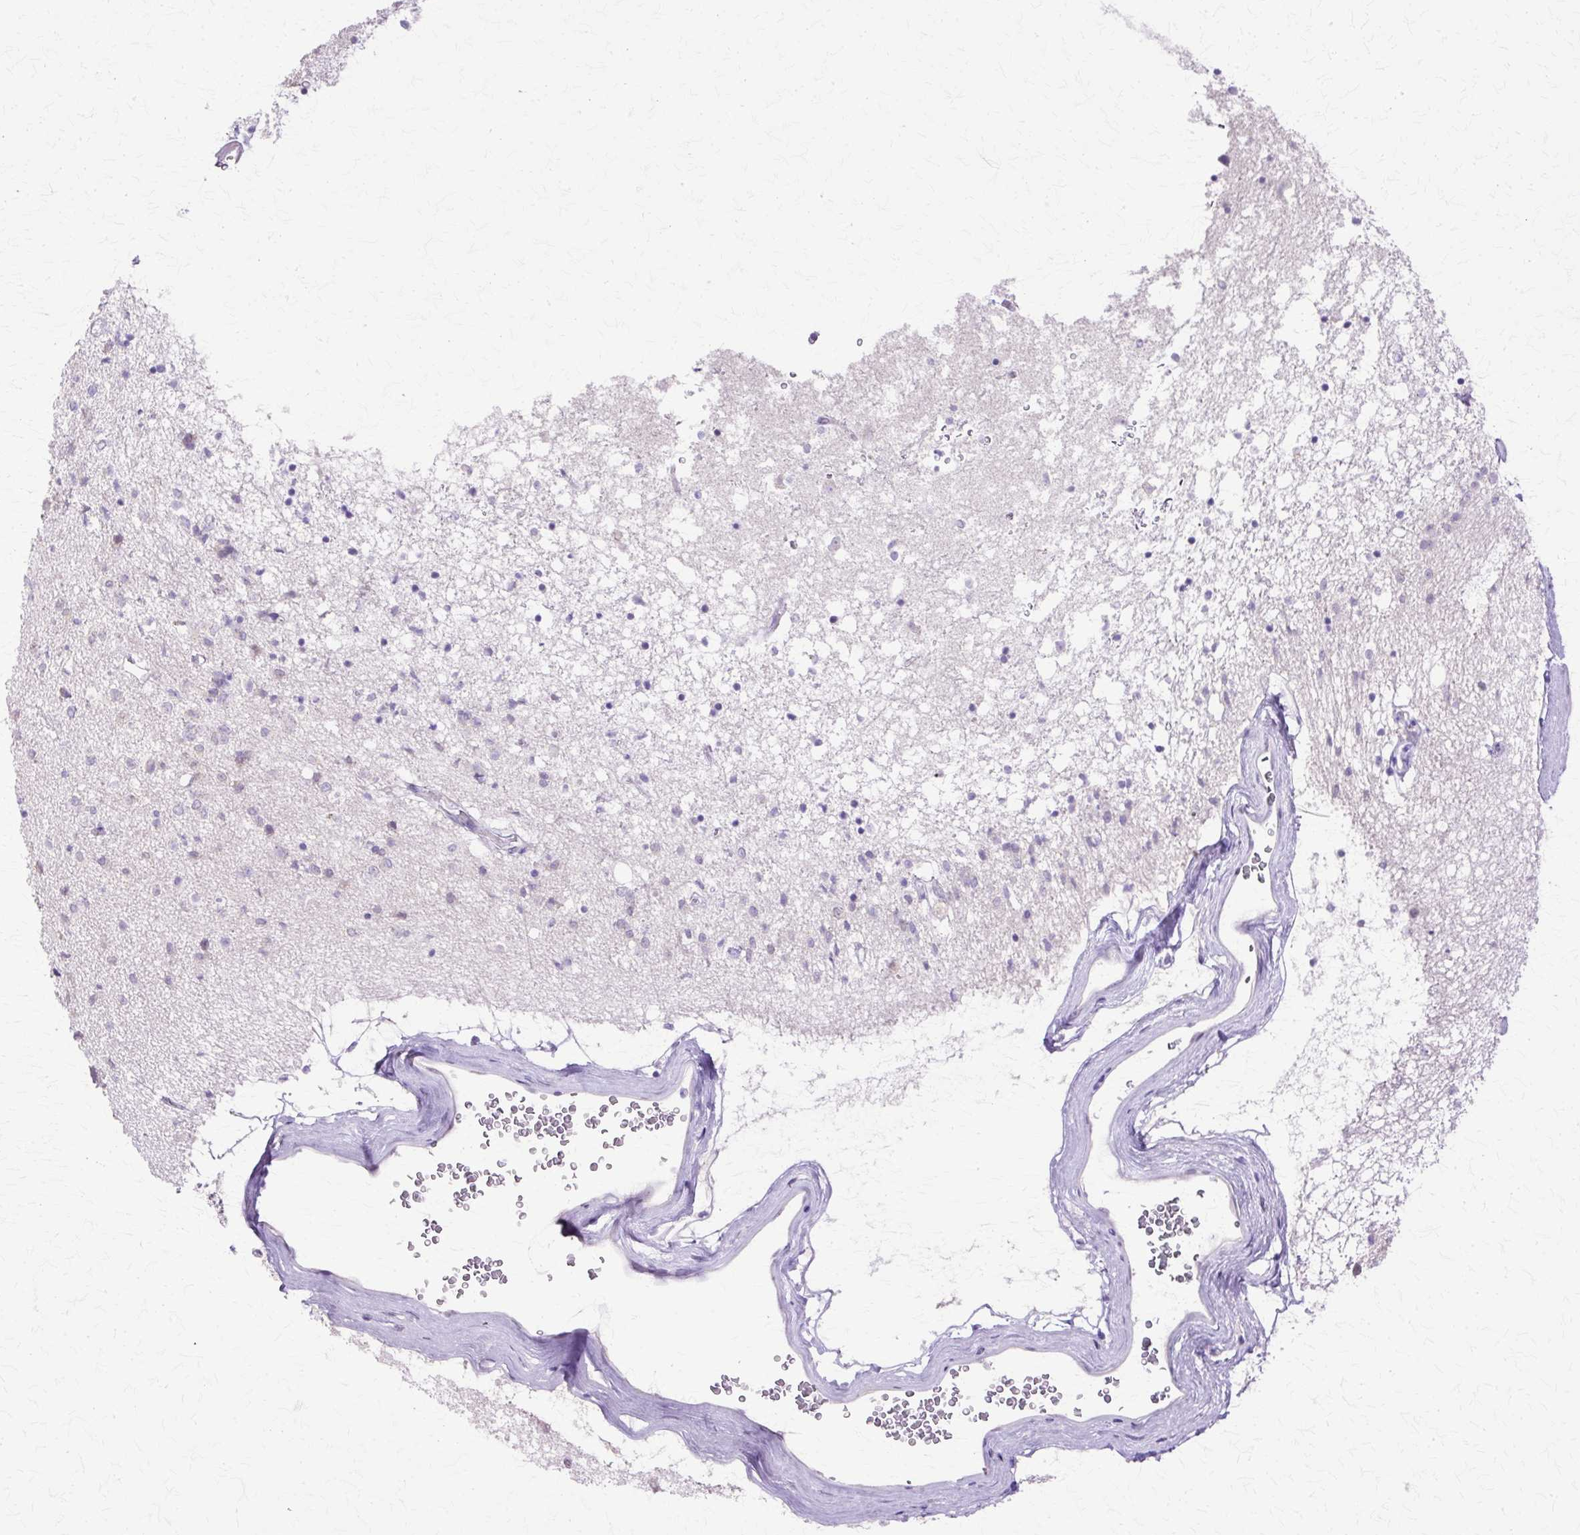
{"staining": {"intensity": "negative", "quantity": "none", "location": "none"}, "tissue": "caudate", "cell_type": "Glial cells", "image_type": "normal", "snomed": [{"axis": "morphology", "description": "Normal tissue, NOS"}, {"axis": "topography", "description": "Lateral ventricle wall"}], "caption": "Immunohistochemical staining of unremarkable human caudate displays no significant expression in glial cells. (Stains: DAB immunohistochemistry with hematoxylin counter stain, Microscopy: brightfield microscopy at high magnification).", "gene": "HSPA1A", "patient": {"sex": "male", "age": 58}}